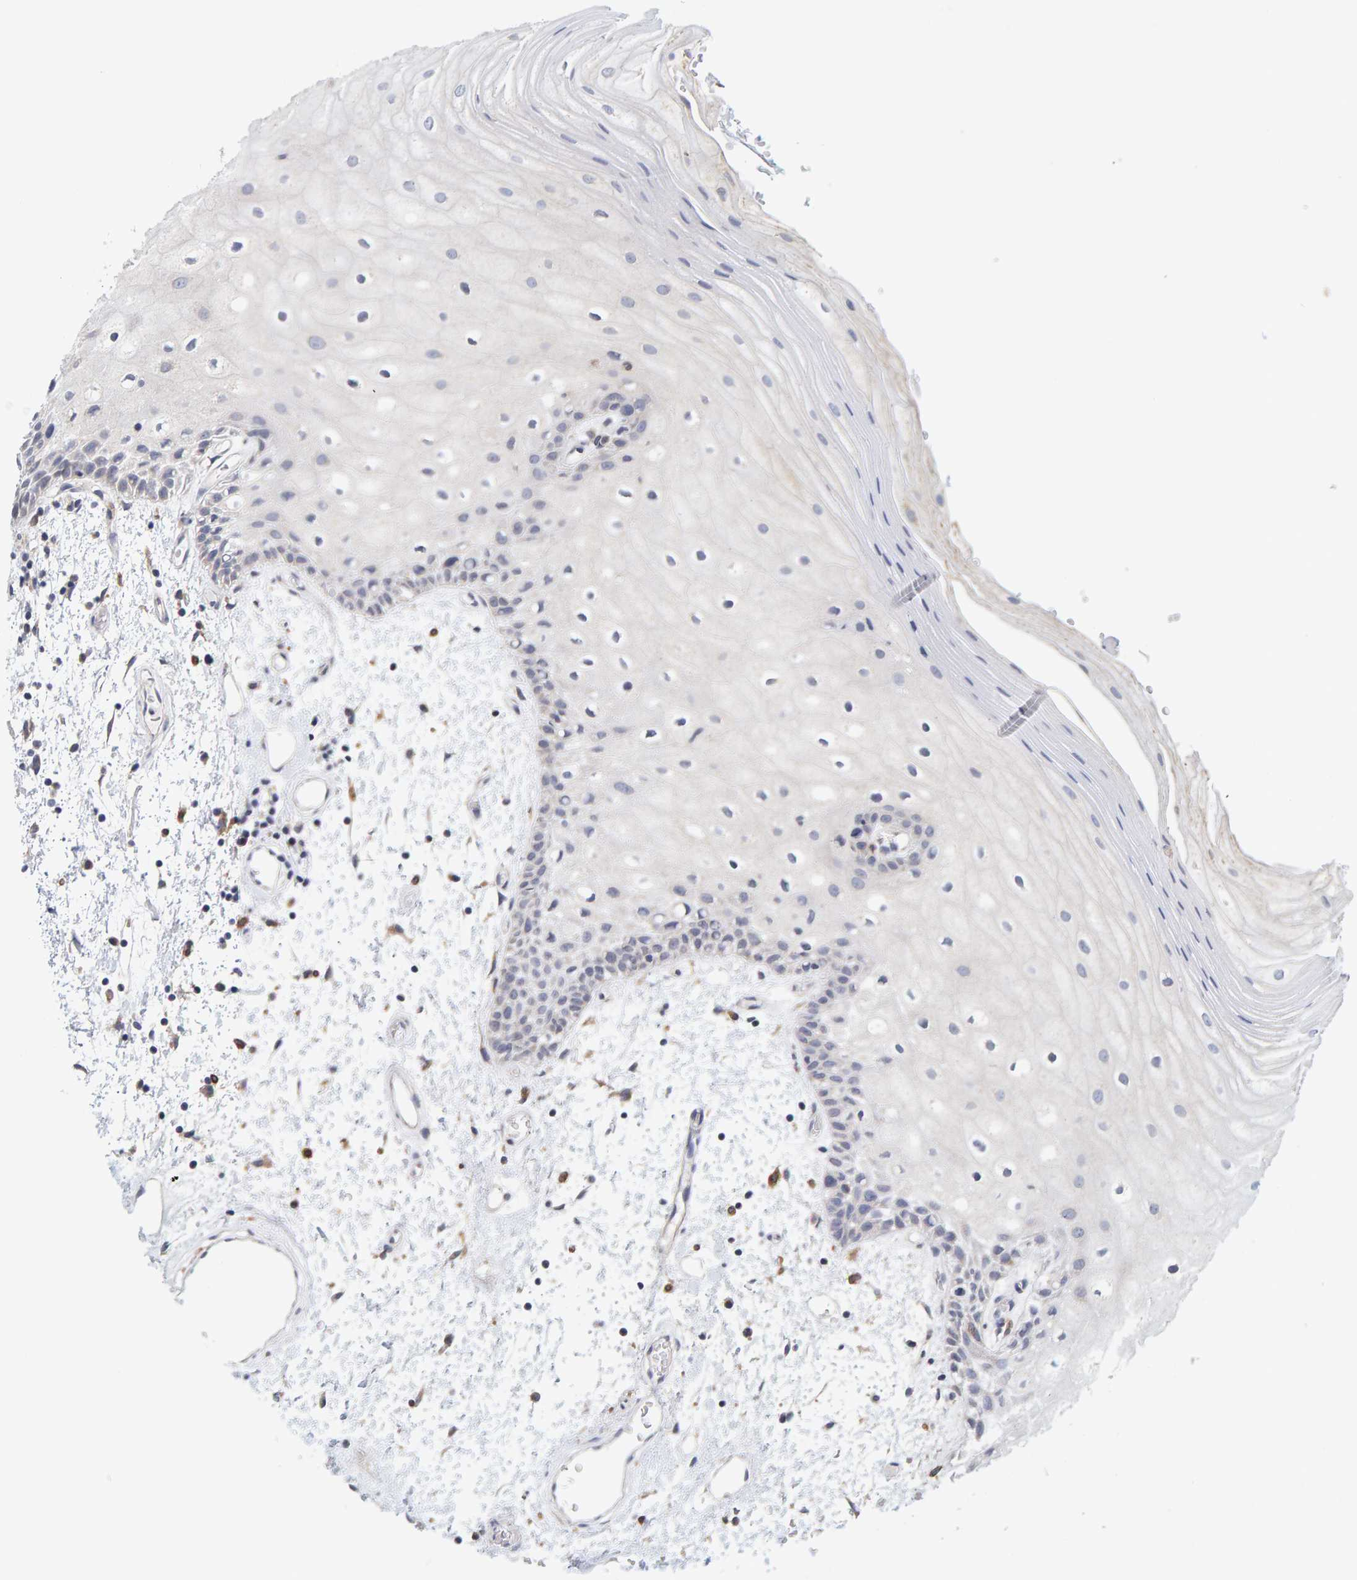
{"staining": {"intensity": "negative", "quantity": "none", "location": "none"}, "tissue": "oral mucosa", "cell_type": "Squamous epithelial cells", "image_type": "normal", "snomed": [{"axis": "morphology", "description": "Normal tissue, NOS"}, {"axis": "topography", "description": "Oral tissue"}], "caption": "DAB (3,3'-diaminobenzidine) immunohistochemical staining of normal human oral mucosa displays no significant positivity in squamous epithelial cells. (Immunohistochemistry (ihc), brightfield microscopy, high magnification).", "gene": "SGPL1", "patient": {"sex": "male", "age": 52}}